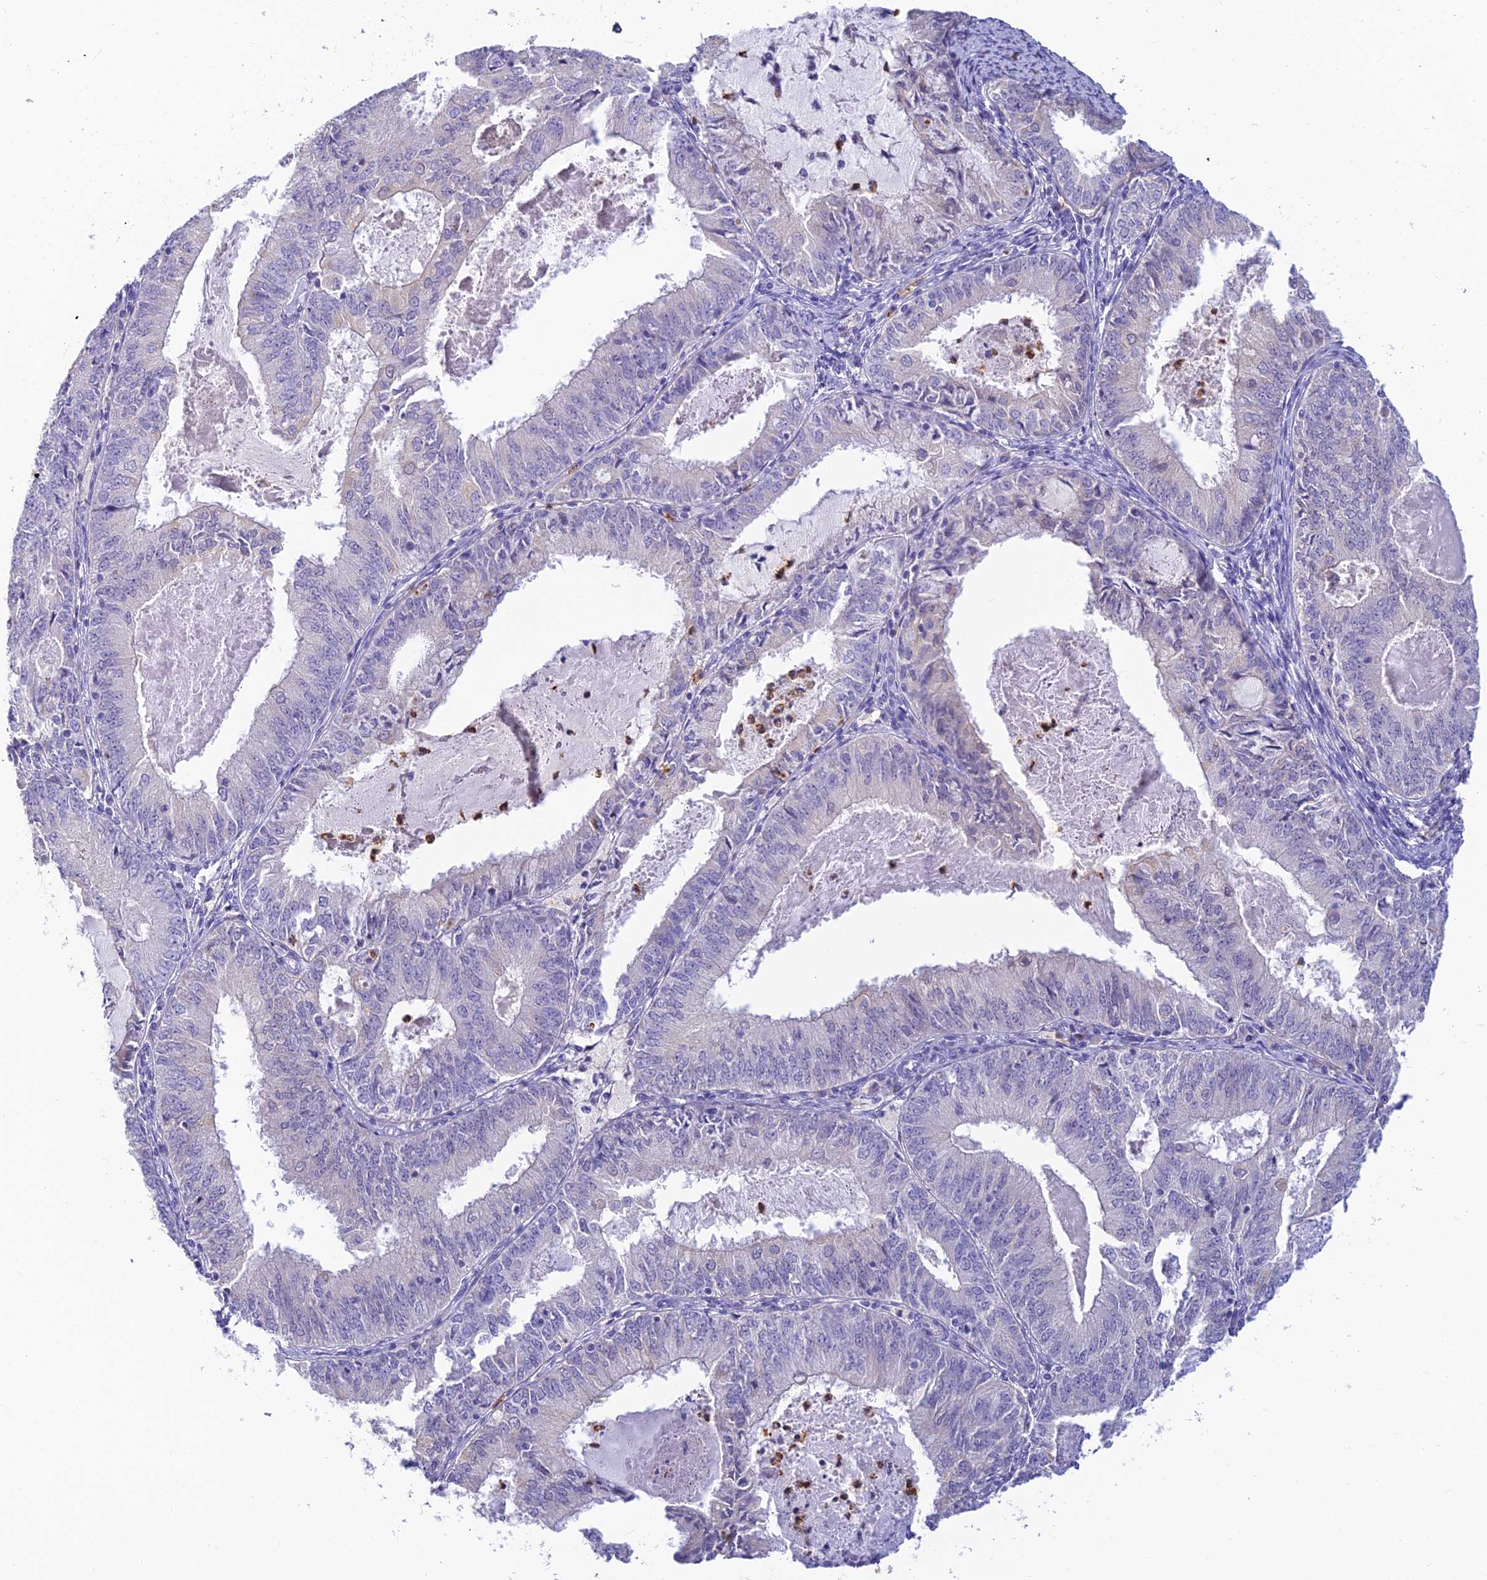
{"staining": {"intensity": "negative", "quantity": "none", "location": "none"}, "tissue": "endometrial cancer", "cell_type": "Tumor cells", "image_type": "cancer", "snomed": [{"axis": "morphology", "description": "Adenocarcinoma, NOS"}, {"axis": "topography", "description": "Endometrium"}], "caption": "An immunohistochemistry micrograph of endometrial cancer (adenocarcinoma) is shown. There is no staining in tumor cells of endometrial cancer (adenocarcinoma). (DAB immunohistochemistry (IHC), high magnification).", "gene": "INTS13", "patient": {"sex": "female", "age": 57}}